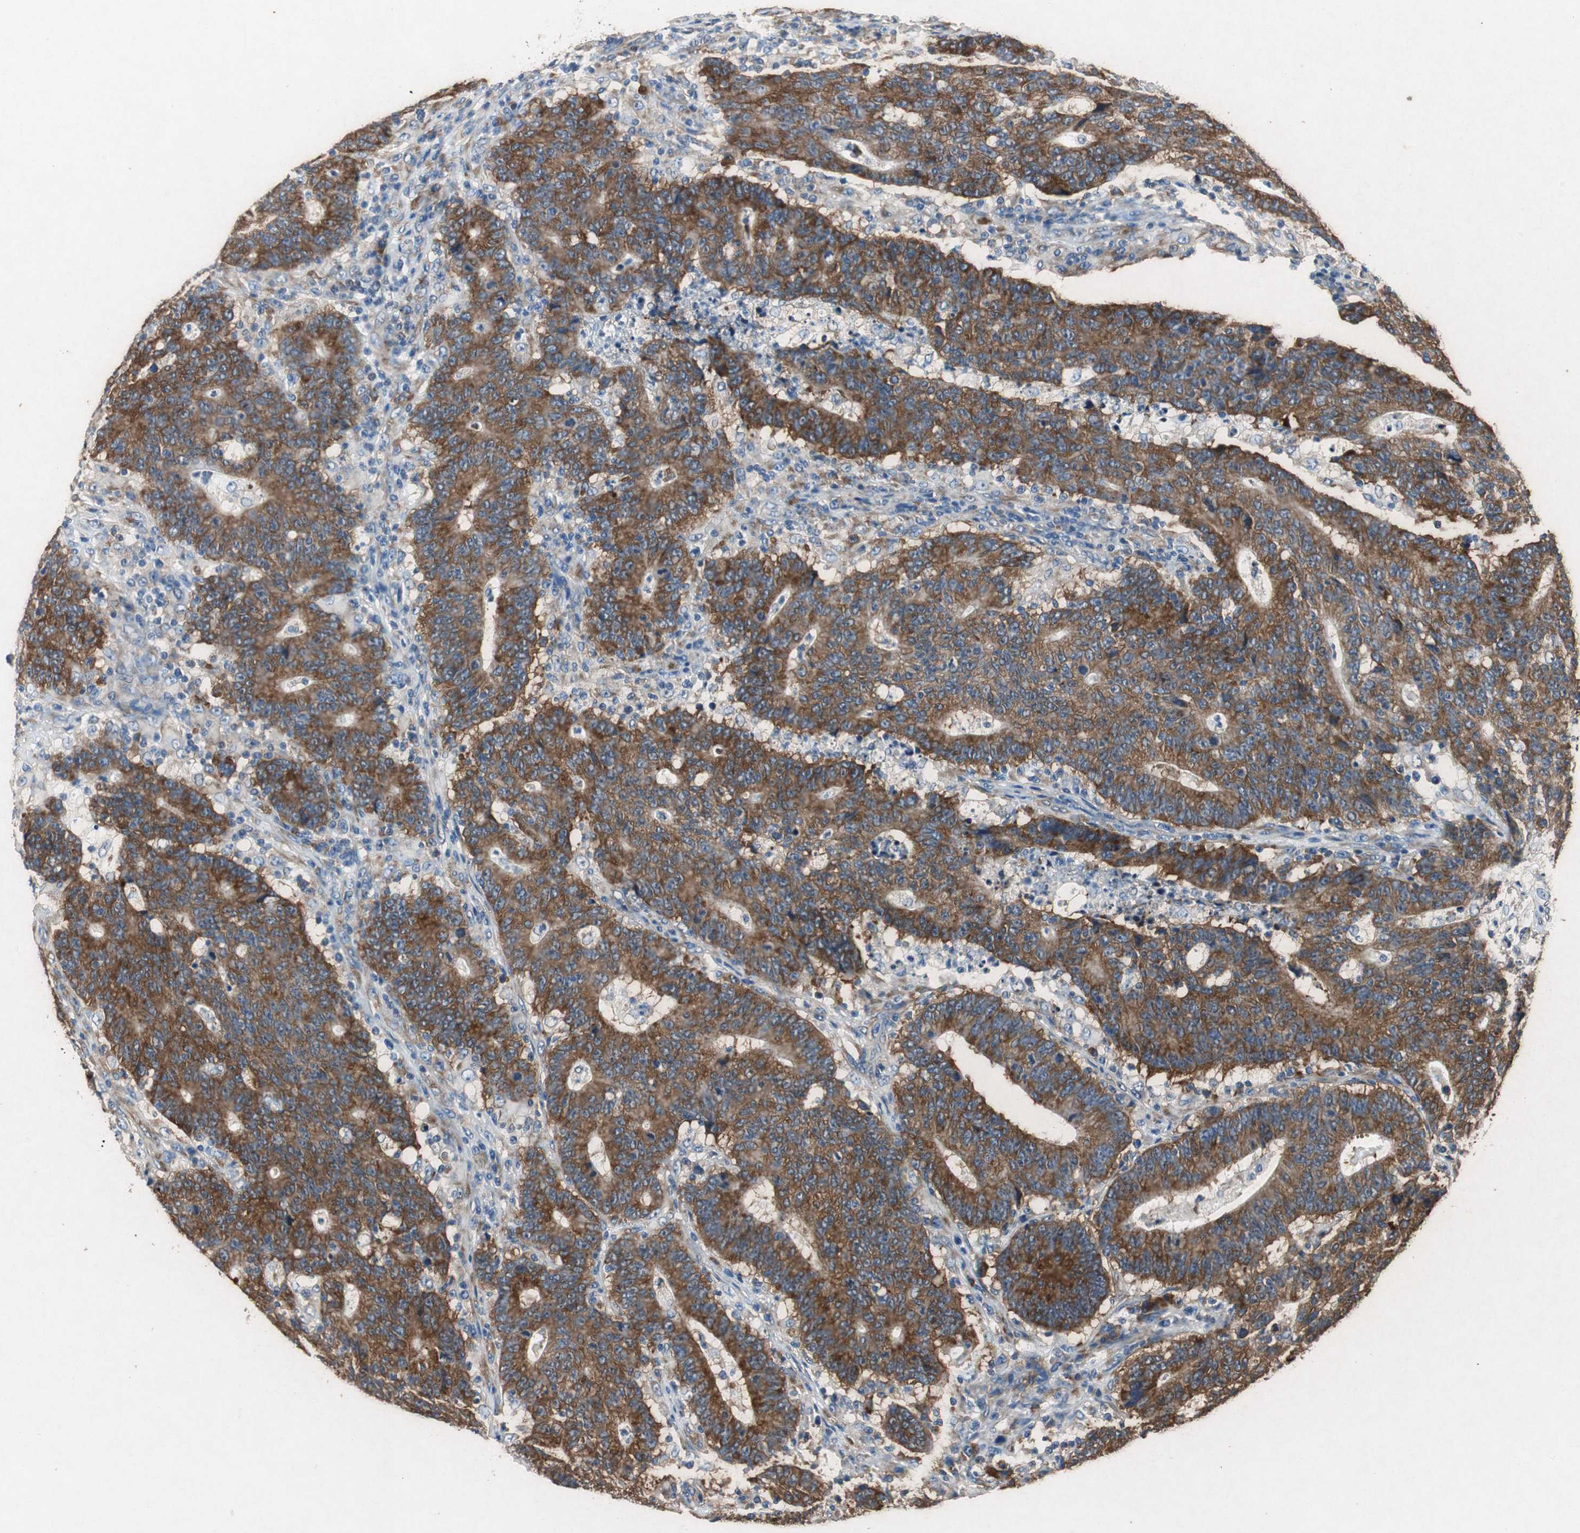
{"staining": {"intensity": "strong", "quantity": ">75%", "location": "cytoplasmic/membranous"}, "tissue": "colorectal cancer", "cell_type": "Tumor cells", "image_type": "cancer", "snomed": [{"axis": "morphology", "description": "Normal tissue, NOS"}, {"axis": "morphology", "description": "Adenocarcinoma, NOS"}, {"axis": "topography", "description": "Colon"}], "caption": "Immunohistochemical staining of human colorectal cancer shows high levels of strong cytoplasmic/membranous protein positivity in approximately >75% of tumor cells.", "gene": "RPL35", "patient": {"sex": "female", "age": 75}}